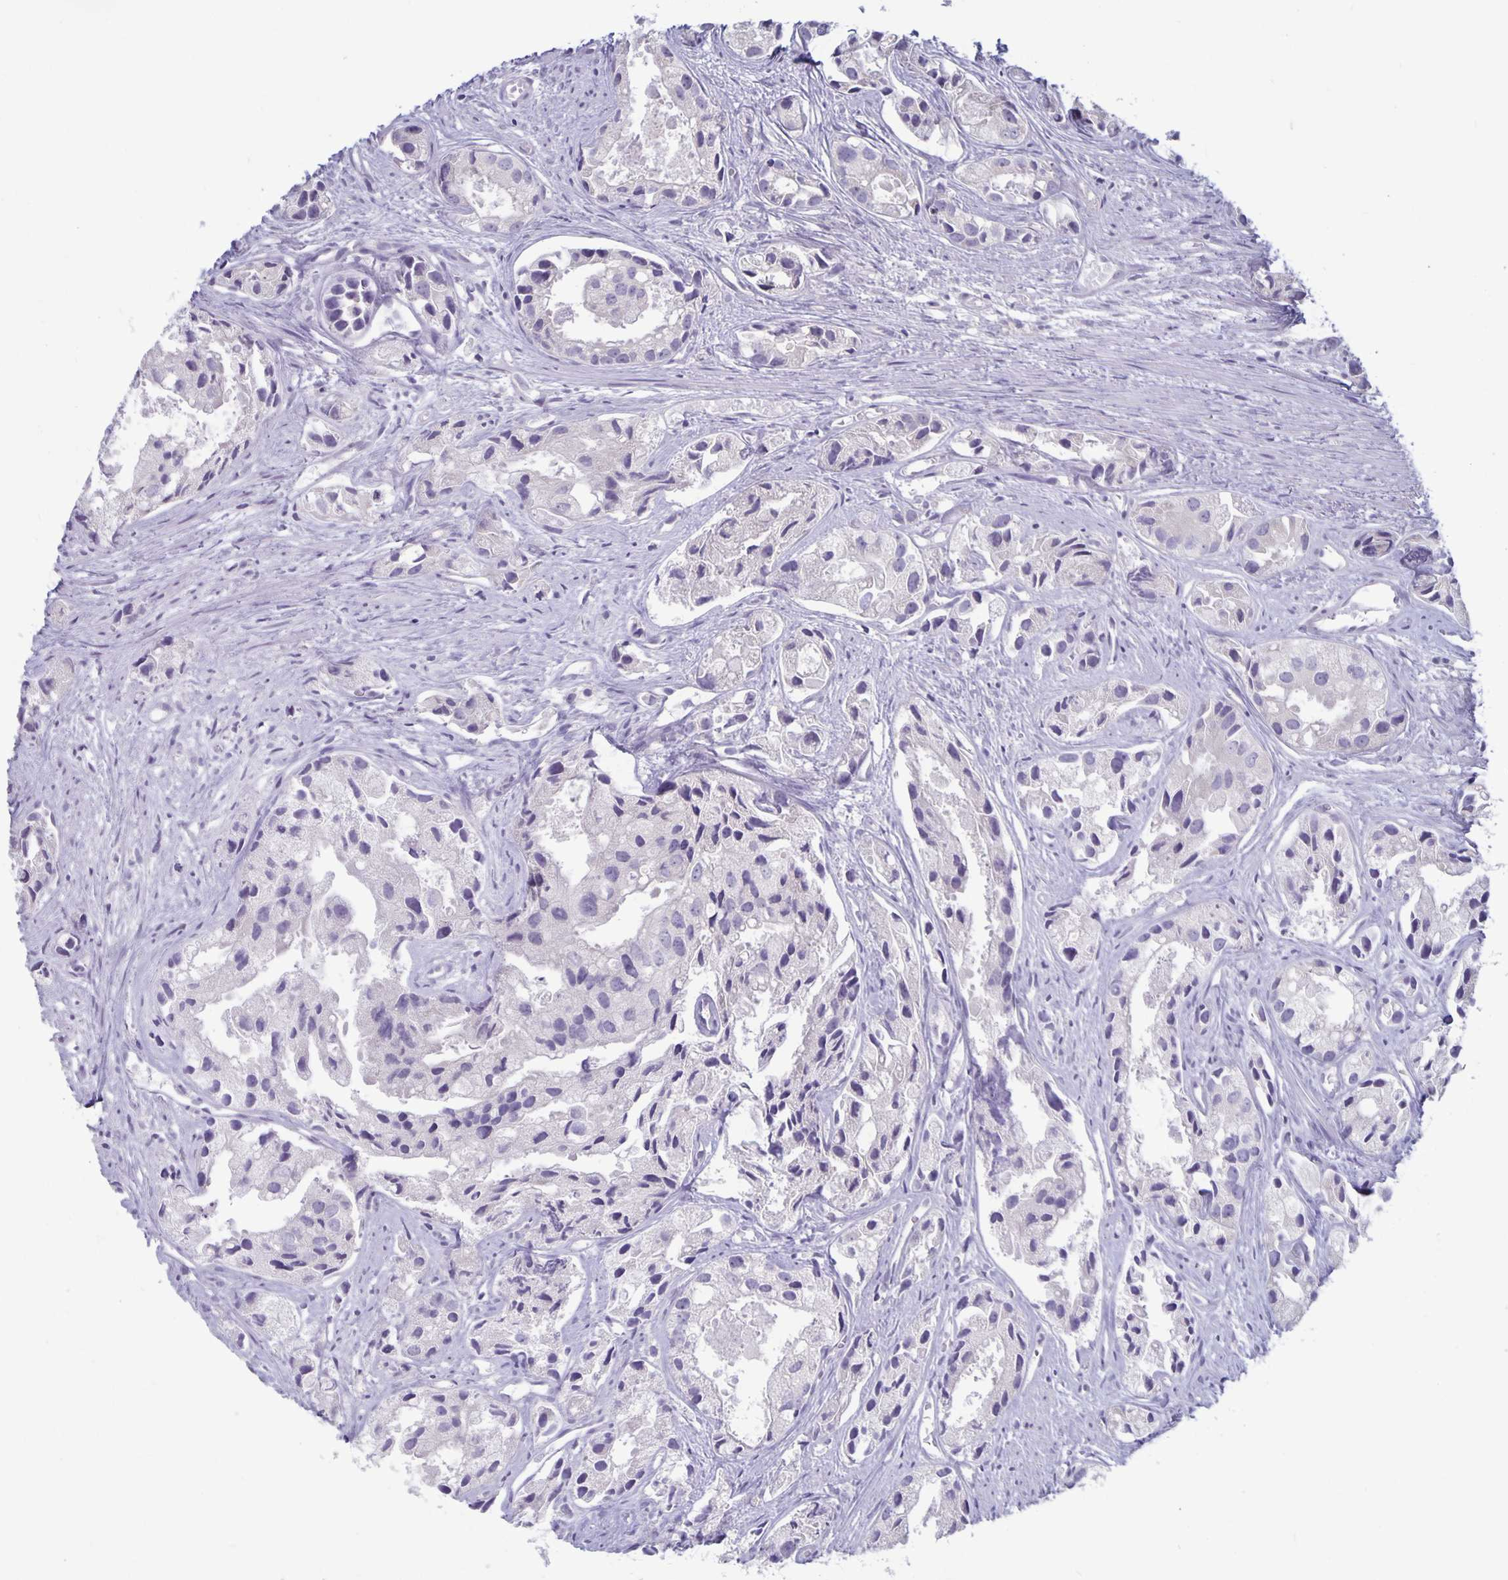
{"staining": {"intensity": "negative", "quantity": "none", "location": "none"}, "tissue": "prostate cancer", "cell_type": "Tumor cells", "image_type": "cancer", "snomed": [{"axis": "morphology", "description": "Adenocarcinoma, High grade"}, {"axis": "topography", "description": "Prostate"}], "caption": "IHC micrograph of prostate cancer (adenocarcinoma (high-grade)) stained for a protein (brown), which displays no positivity in tumor cells.", "gene": "PLCB3", "patient": {"sex": "male", "age": 84}}